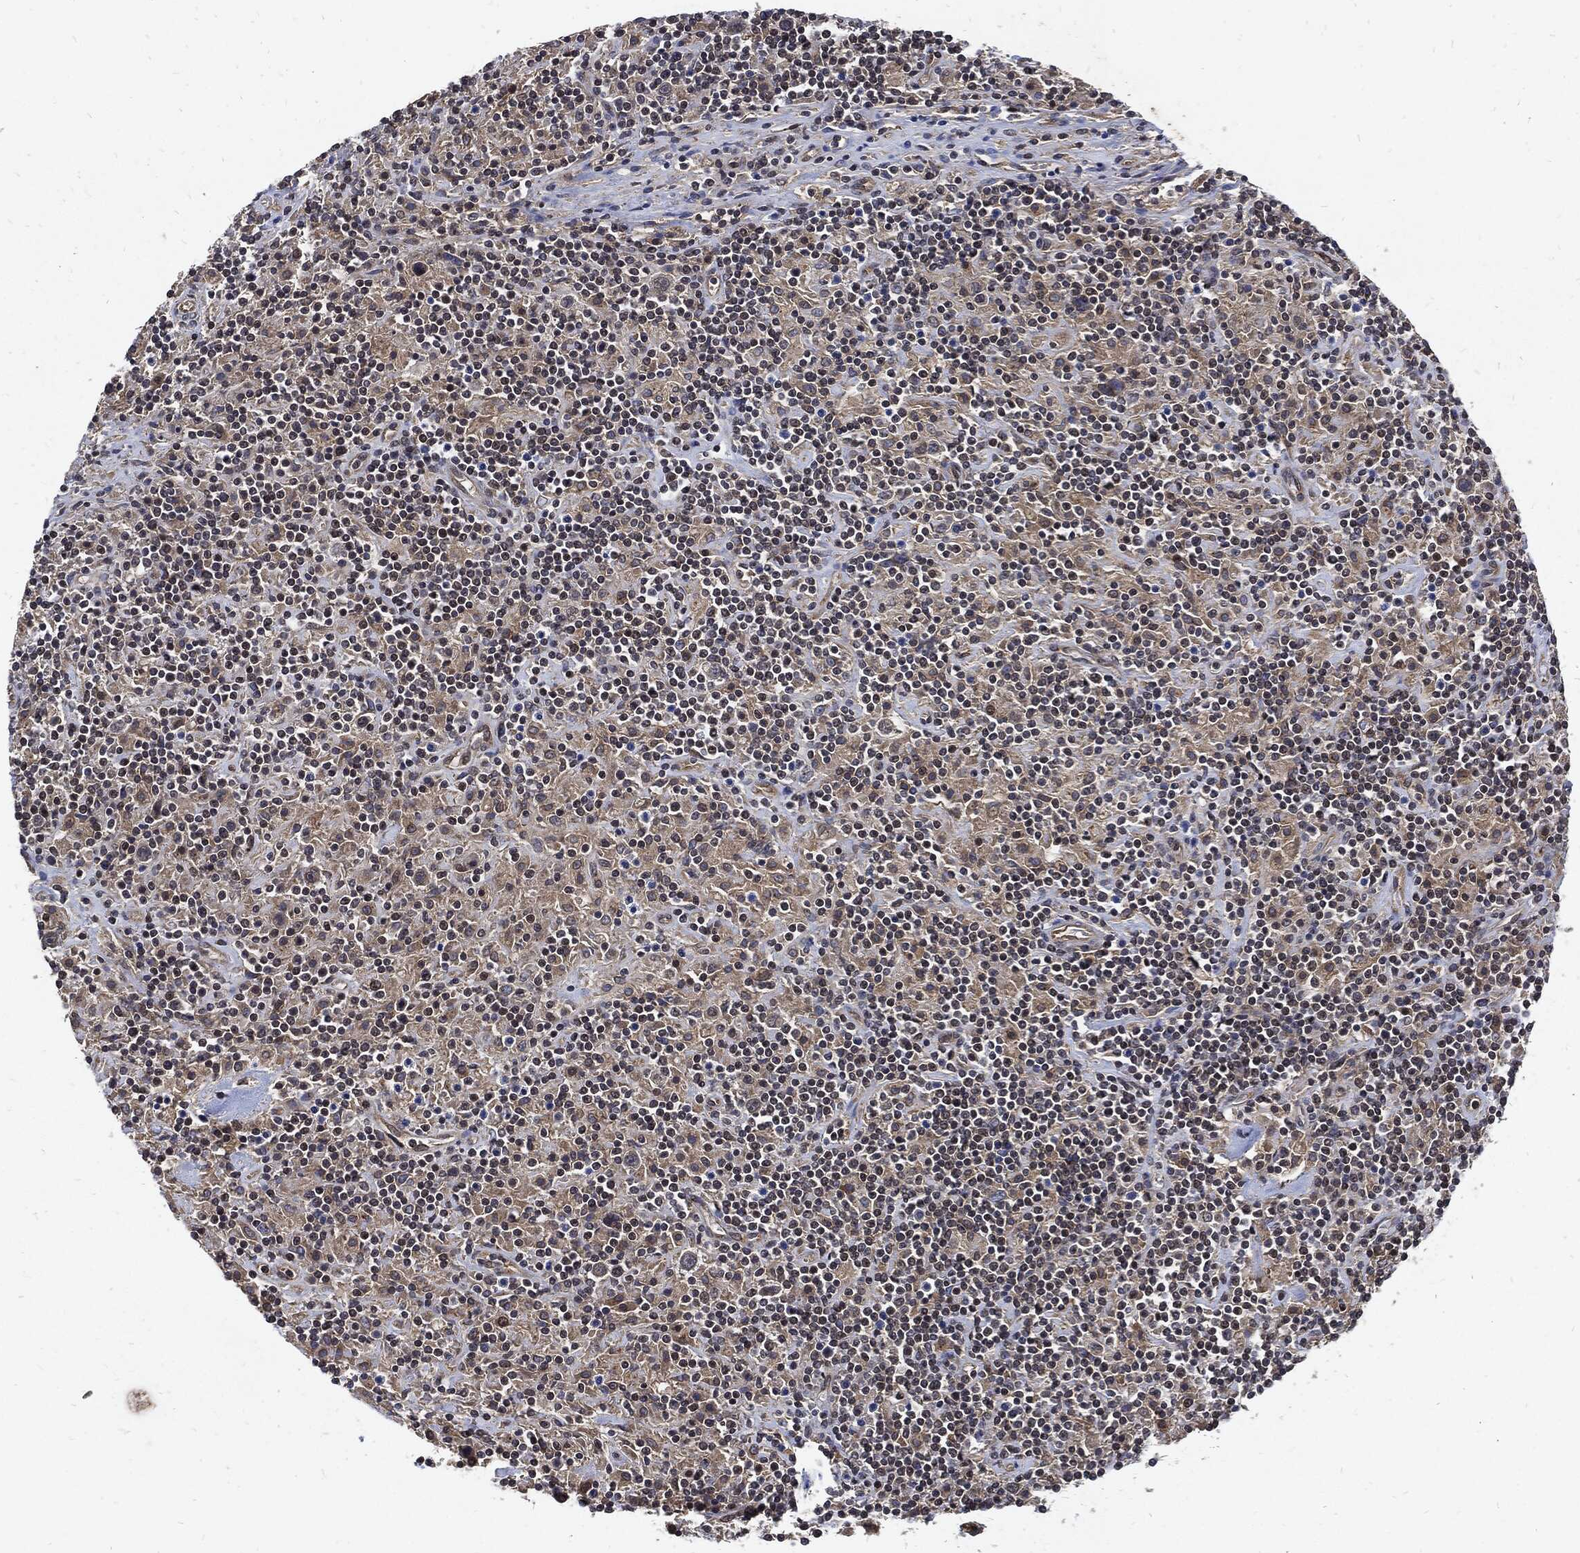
{"staining": {"intensity": "negative", "quantity": "none", "location": "none"}, "tissue": "lymphoma", "cell_type": "Tumor cells", "image_type": "cancer", "snomed": [{"axis": "morphology", "description": "Hodgkin's disease, NOS"}, {"axis": "topography", "description": "Lymph node"}], "caption": "The image exhibits no staining of tumor cells in lymphoma. Brightfield microscopy of immunohistochemistry stained with DAB (brown) and hematoxylin (blue), captured at high magnification.", "gene": "DCTN1", "patient": {"sex": "male", "age": 70}}